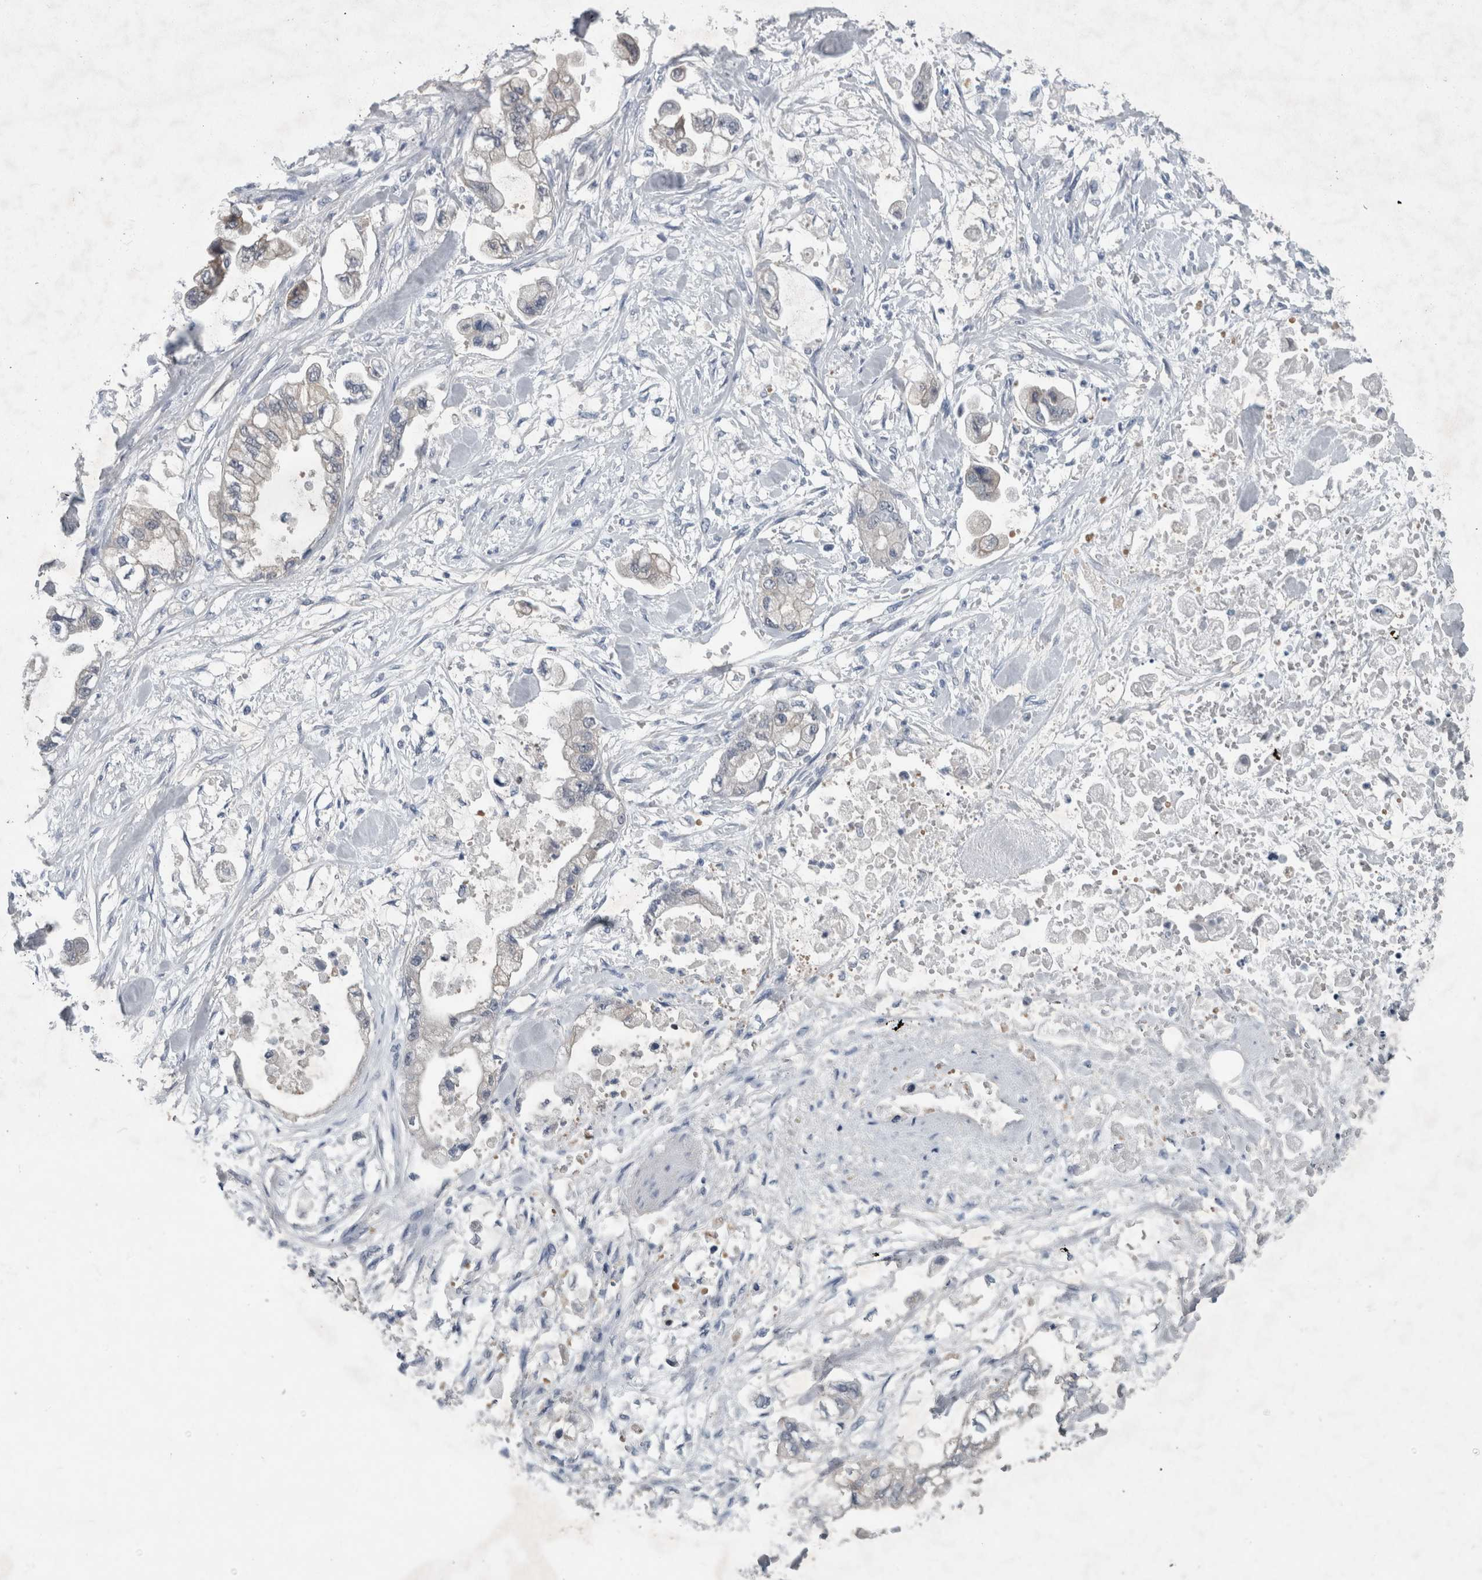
{"staining": {"intensity": "negative", "quantity": "none", "location": "none"}, "tissue": "stomach cancer", "cell_type": "Tumor cells", "image_type": "cancer", "snomed": [{"axis": "morphology", "description": "Normal tissue, NOS"}, {"axis": "morphology", "description": "Adenocarcinoma, NOS"}, {"axis": "topography", "description": "Stomach"}], "caption": "DAB immunohistochemical staining of stomach cancer reveals no significant expression in tumor cells. (DAB IHC visualized using brightfield microscopy, high magnification).", "gene": "FAM83H", "patient": {"sex": "male", "age": 62}}